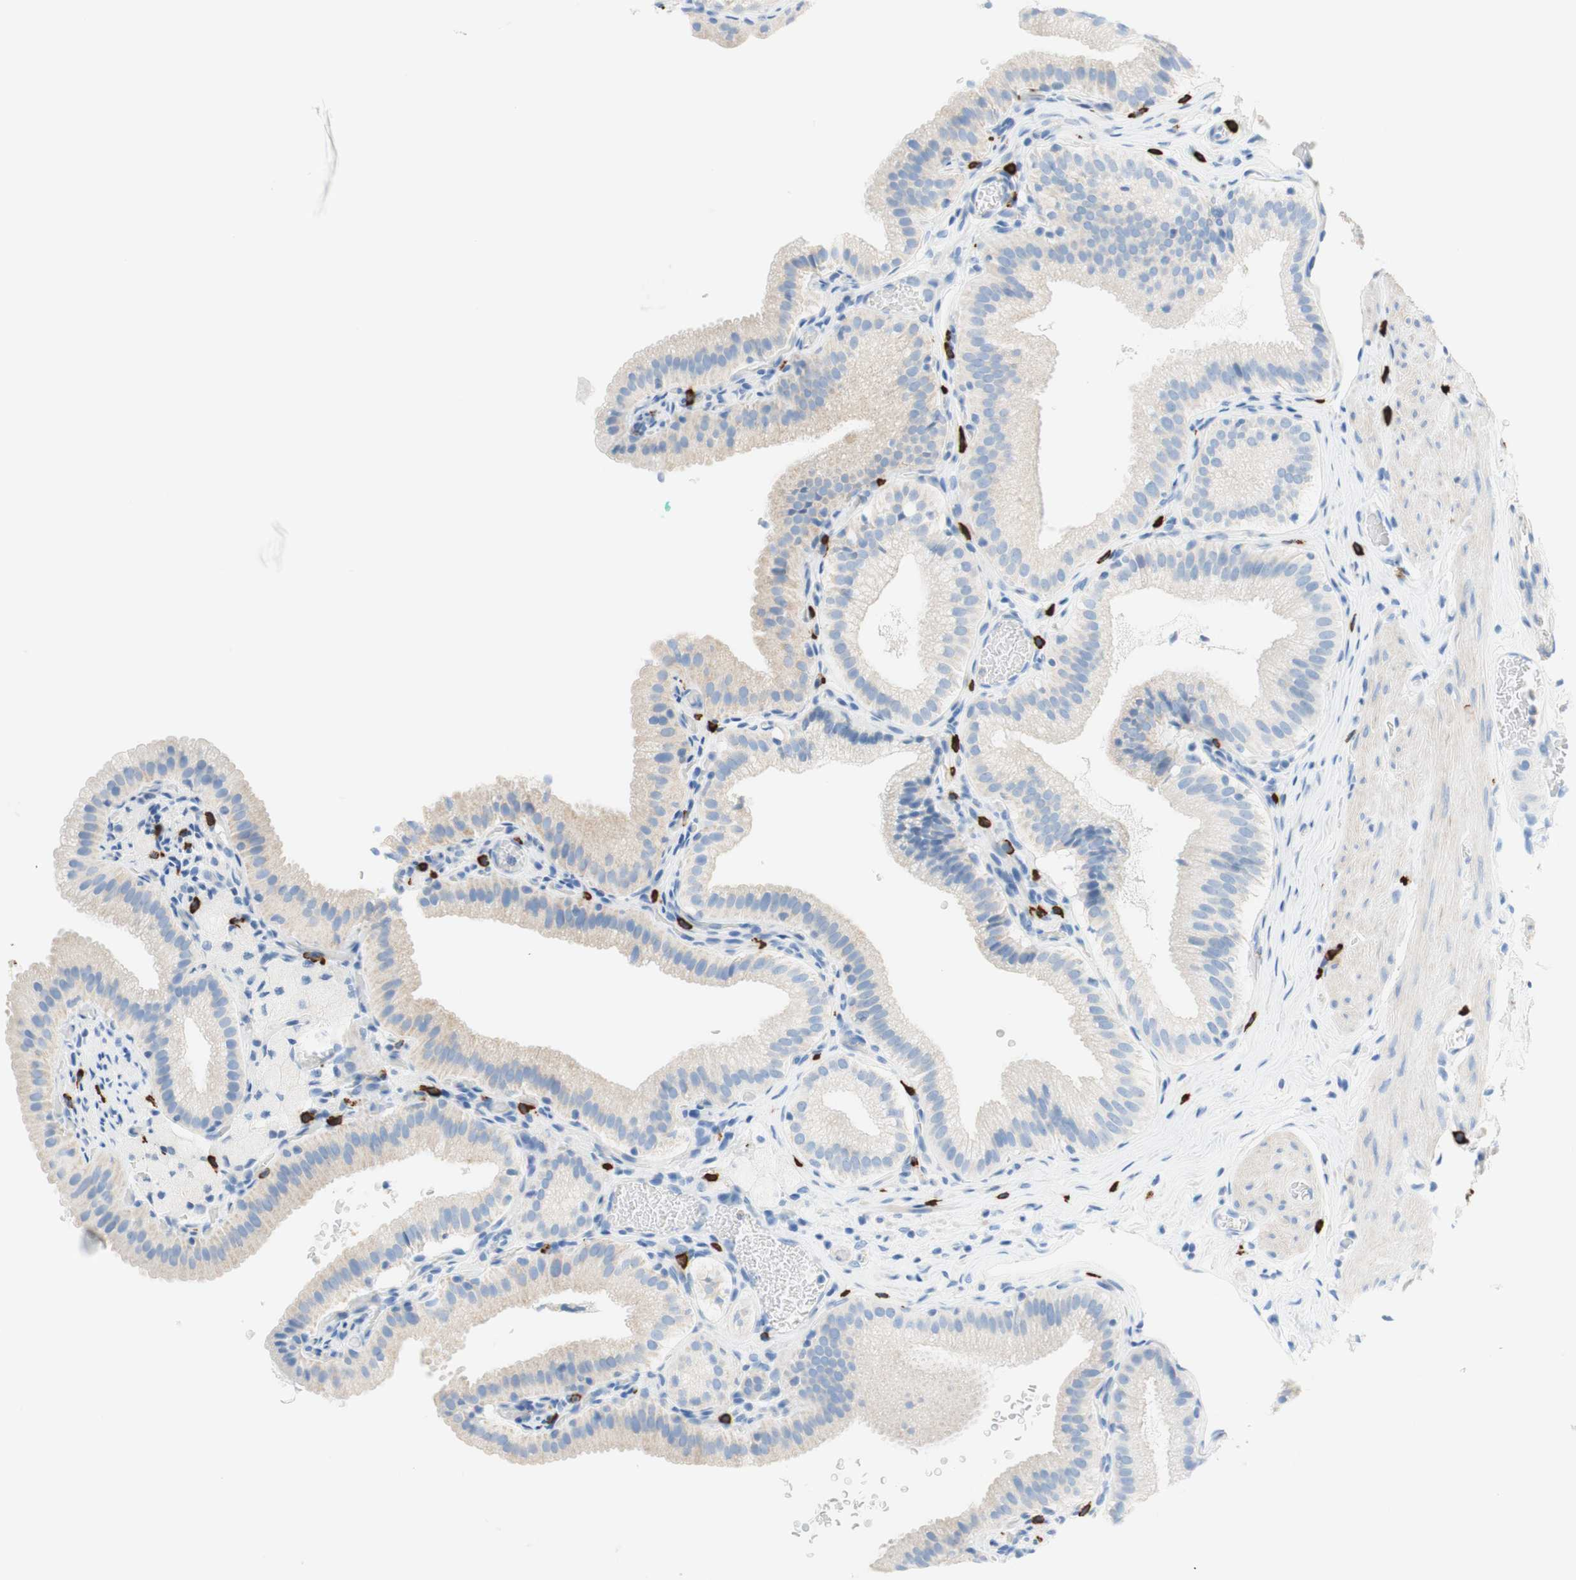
{"staining": {"intensity": "weak", "quantity": "<25%", "location": "cytoplasmic/membranous"}, "tissue": "gallbladder", "cell_type": "Glandular cells", "image_type": "normal", "snomed": [{"axis": "morphology", "description": "Normal tissue, NOS"}, {"axis": "topography", "description": "Gallbladder"}], "caption": "Protein analysis of unremarkable gallbladder displays no significant positivity in glandular cells.", "gene": "CEACAM1", "patient": {"sex": "male", "age": 54}}